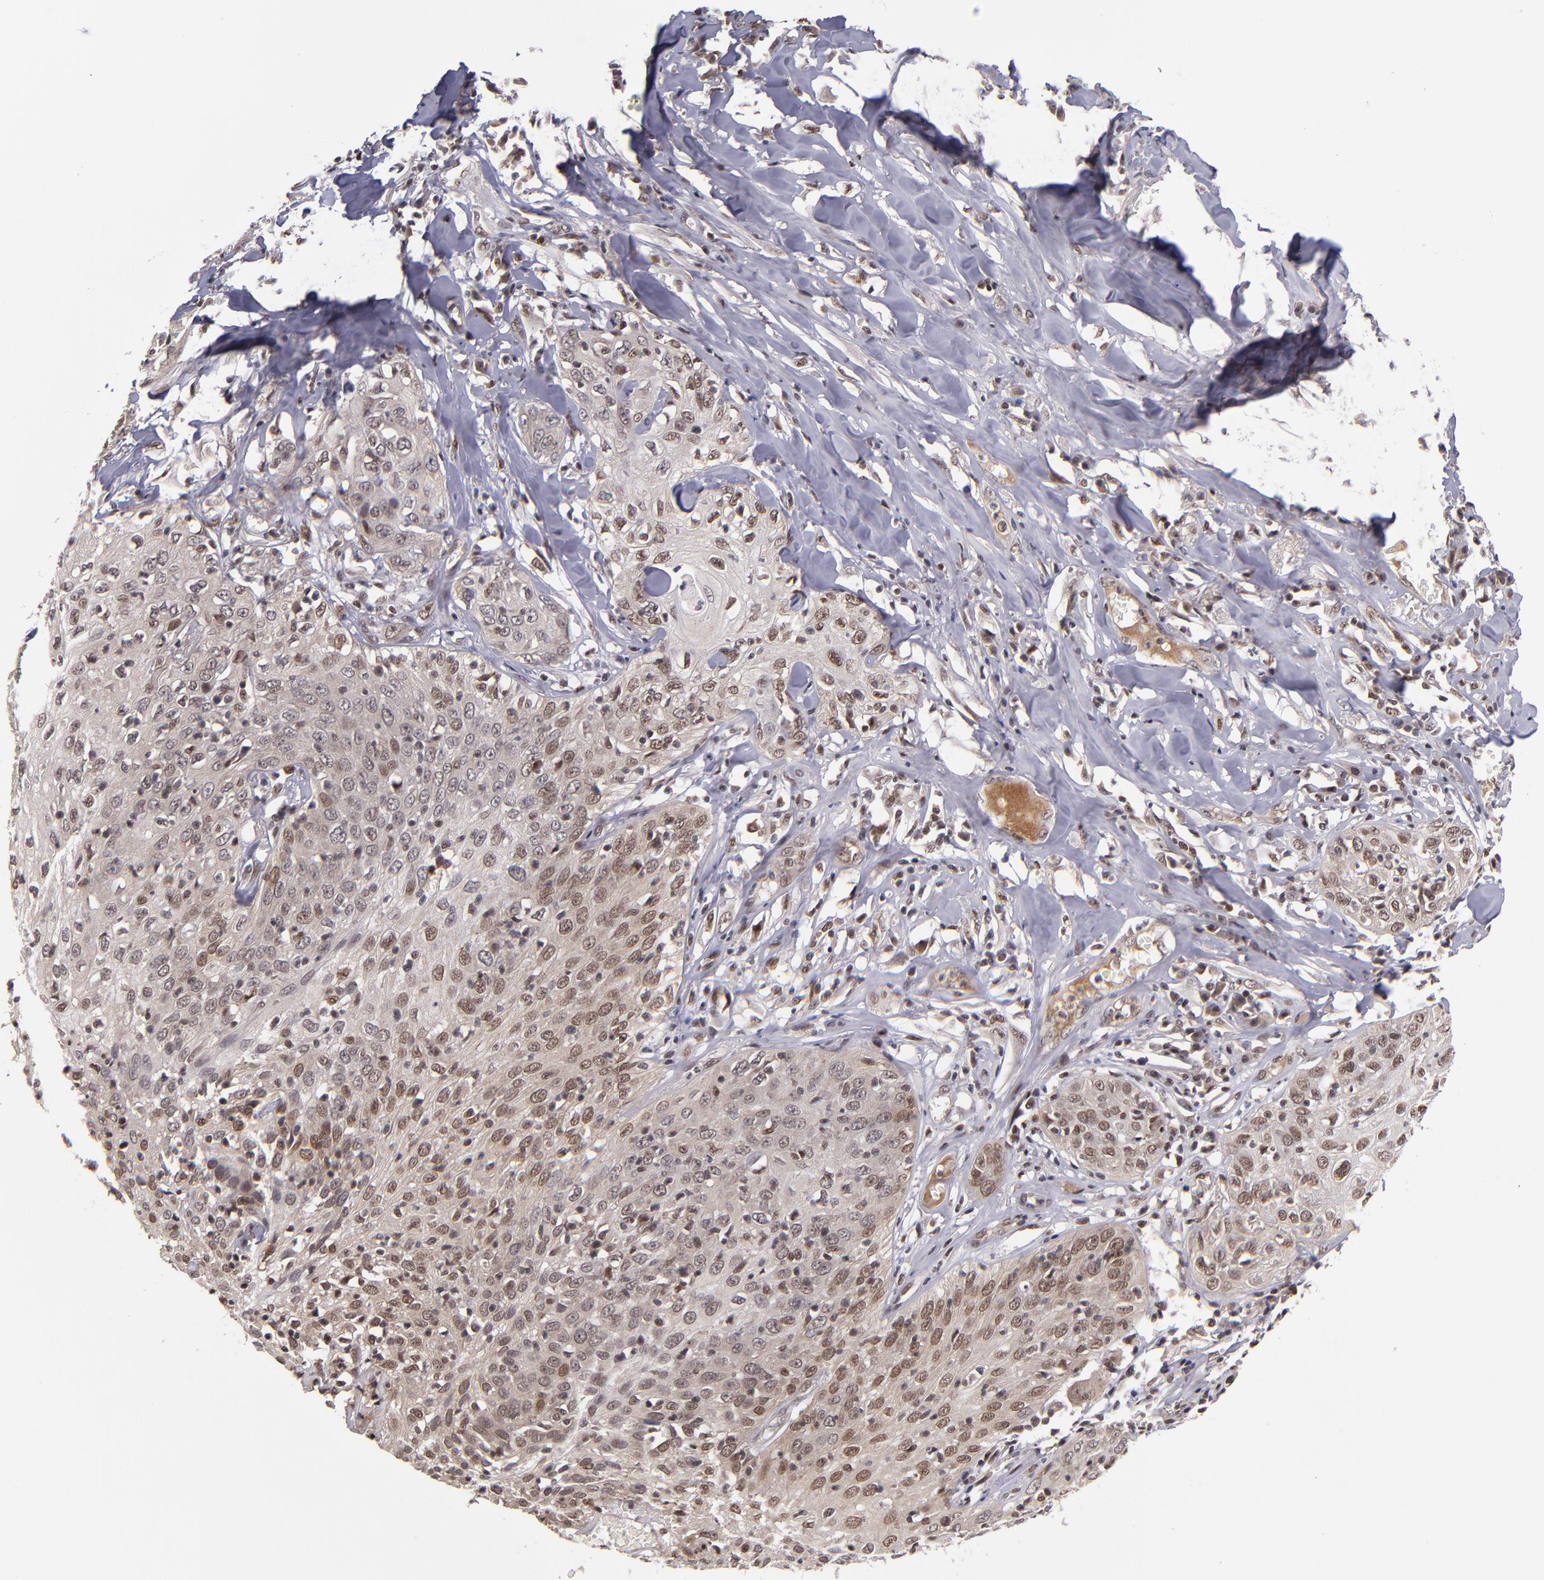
{"staining": {"intensity": "moderate", "quantity": ">75%", "location": "nuclear"}, "tissue": "skin cancer", "cell_type": "Tumor cells", "image_type": "cancer", "snomed": [{"axis": "morphology", "description": "Squamous cell carcinoma, NOS"}, {"axis": "topography", "description": "Skin"}], "caption": "About >75% of tumor cells in skin cancer show moderate nuclear protein staining as visualized by brown immunohistochemical staining.", "gene": "EP300", "patient": {"sex": "male", "age": 65}}